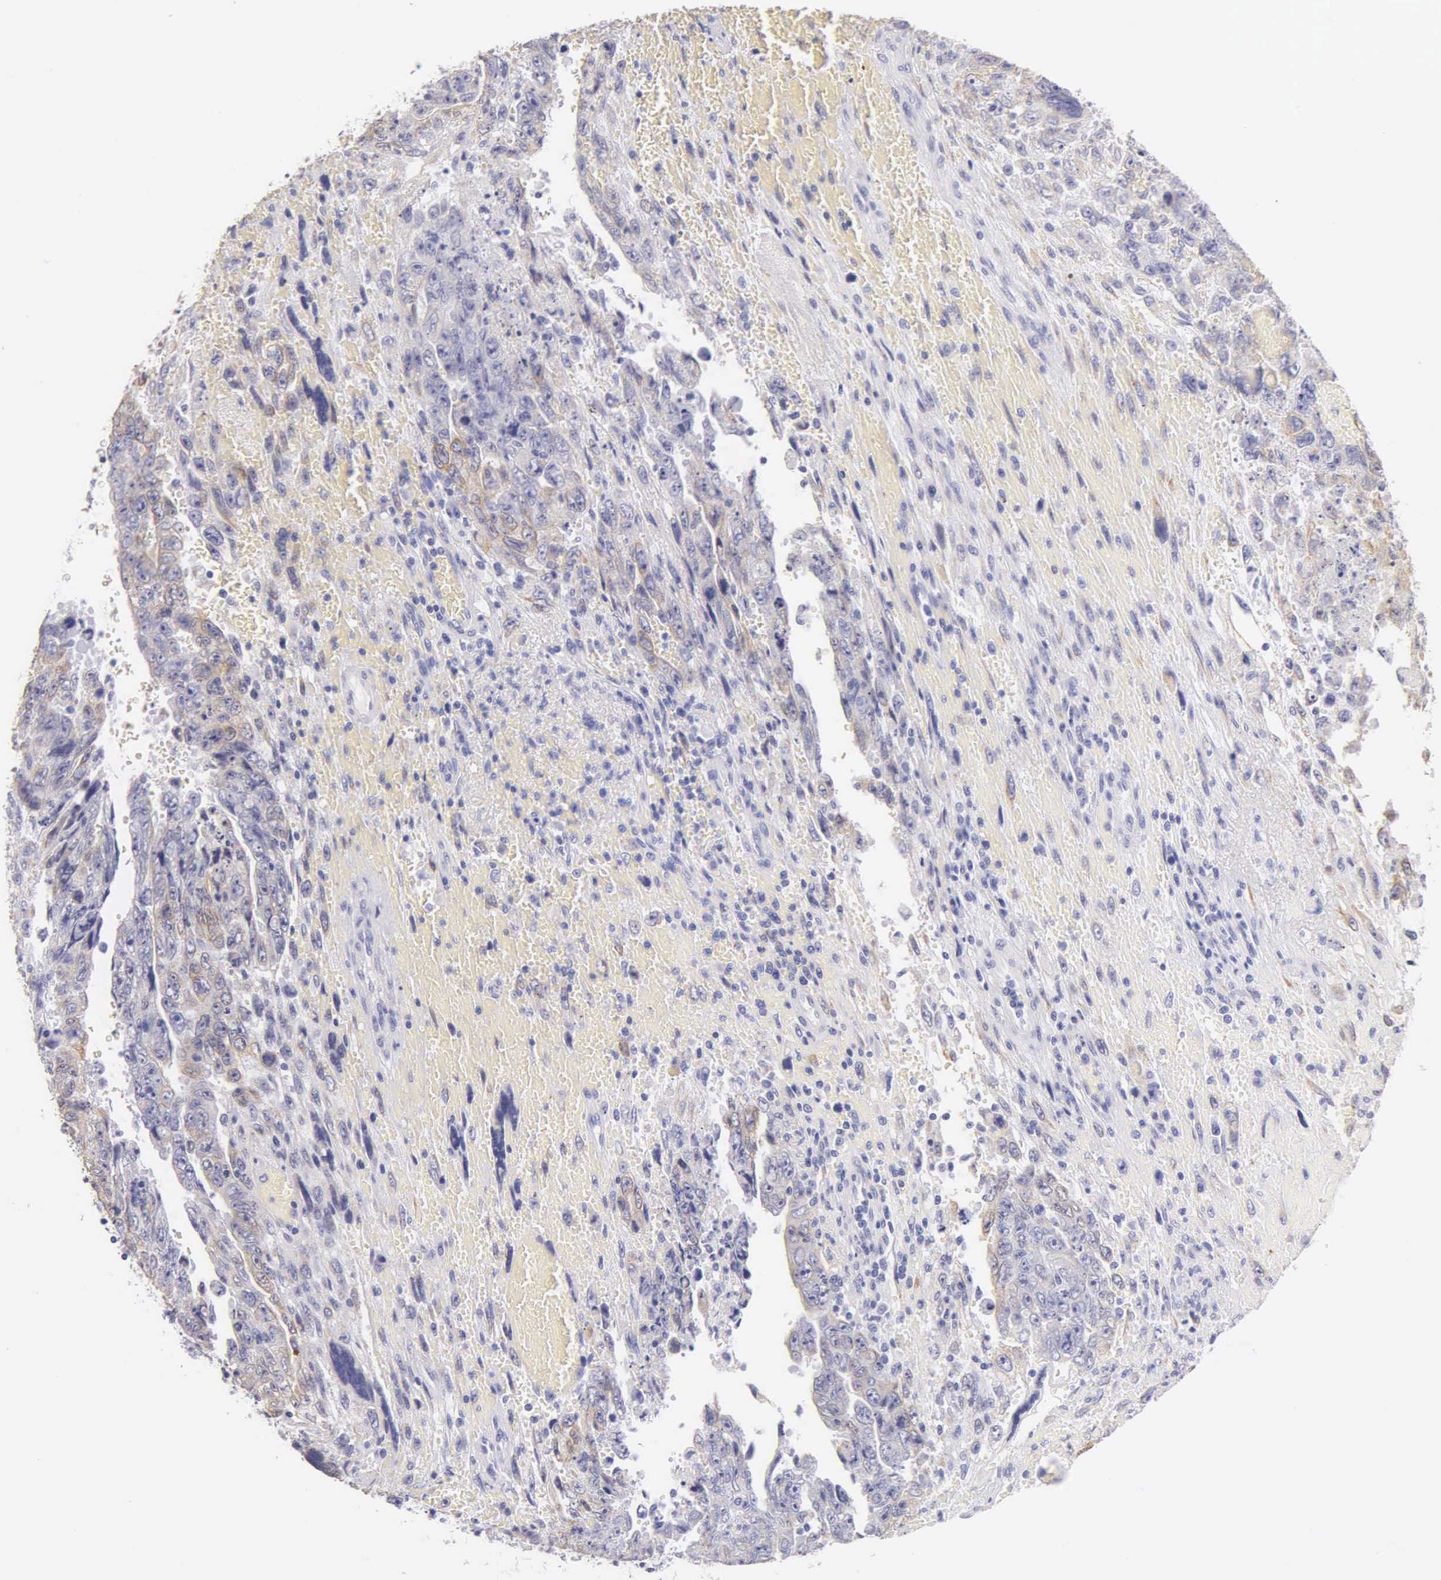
{"staining": {"intensity": "negative", "quantity": "none", "location": "none"}, "tissue": "testis cancer", "cell_type": "Tumor cells", "image_type": "cancer", "snomed": [{"axis": "morphology", "description": "Carcinoma, Embryonal, NOS"}, {"axis": "topography", "description": "Testis"}], "caption": "This micrograph is of testis cancer (embryonal carcinoma) stained with IHC to label a protein in brown with the nuclei are counter-stained blue. There is no expression in tumor cells.", "gene": "KRT17", "patient": {"sex": "male", "age": 28}}